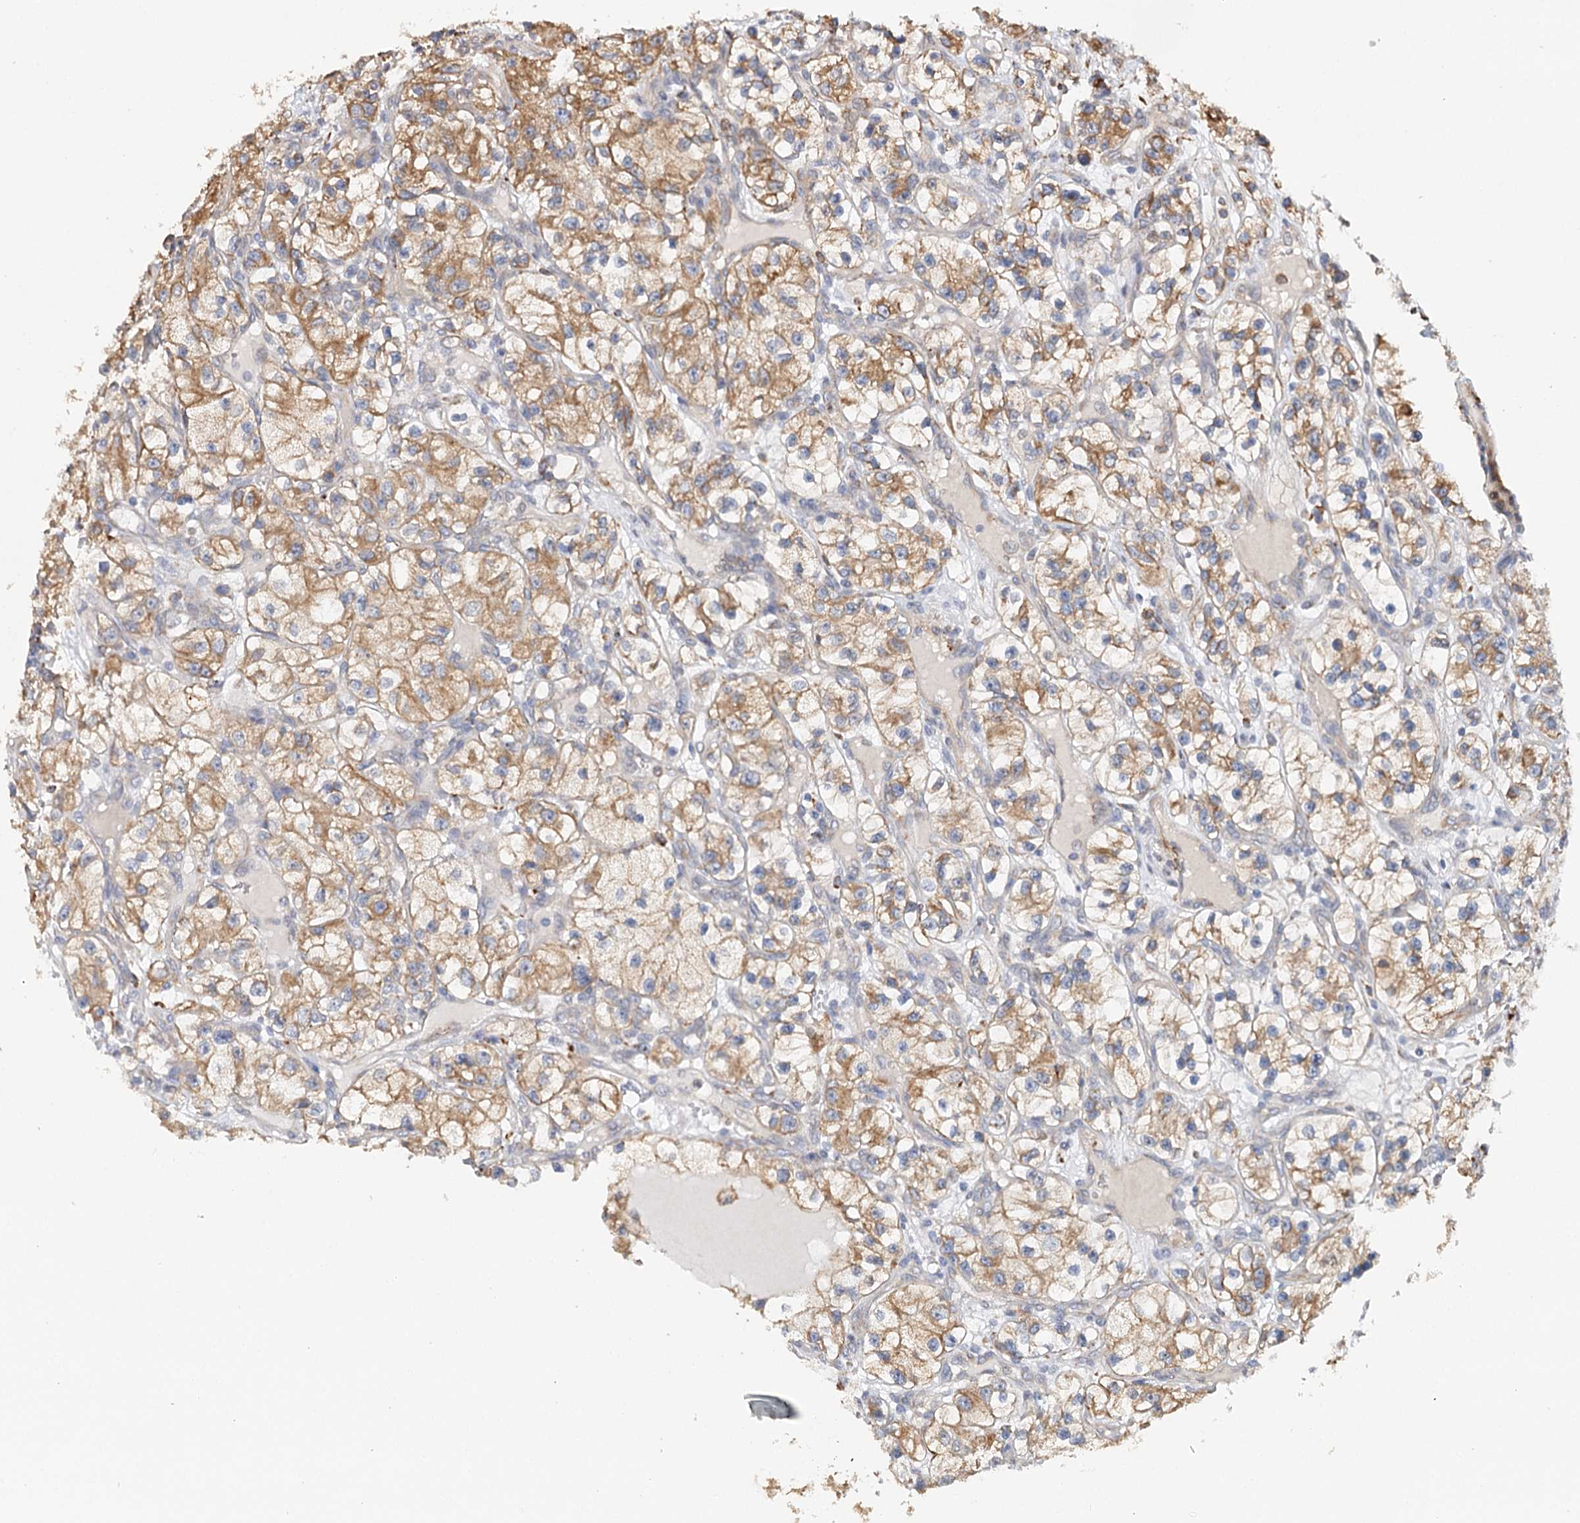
{"staining": {"intensity": "strong", "quantity": "25%-75%", "location": "cytoplasmic/membranous"}, "tissue": "renal cancer", "cell_type": "Tumor cells", "image_type": "cancer", "snomed": [{"axis": "morphology", "description": "Adenocarcinoma, NOS"}, {"axis": "topography", "description": "Kidney"}], "caption": "Tumor cells reveal strong cytoplasmic/membranous positivity in about 25%-75% of cells in renal cancer (adenocarcinoma).", "gene": "VEGFA", "patient": {"sex": "female", "age": 57}}